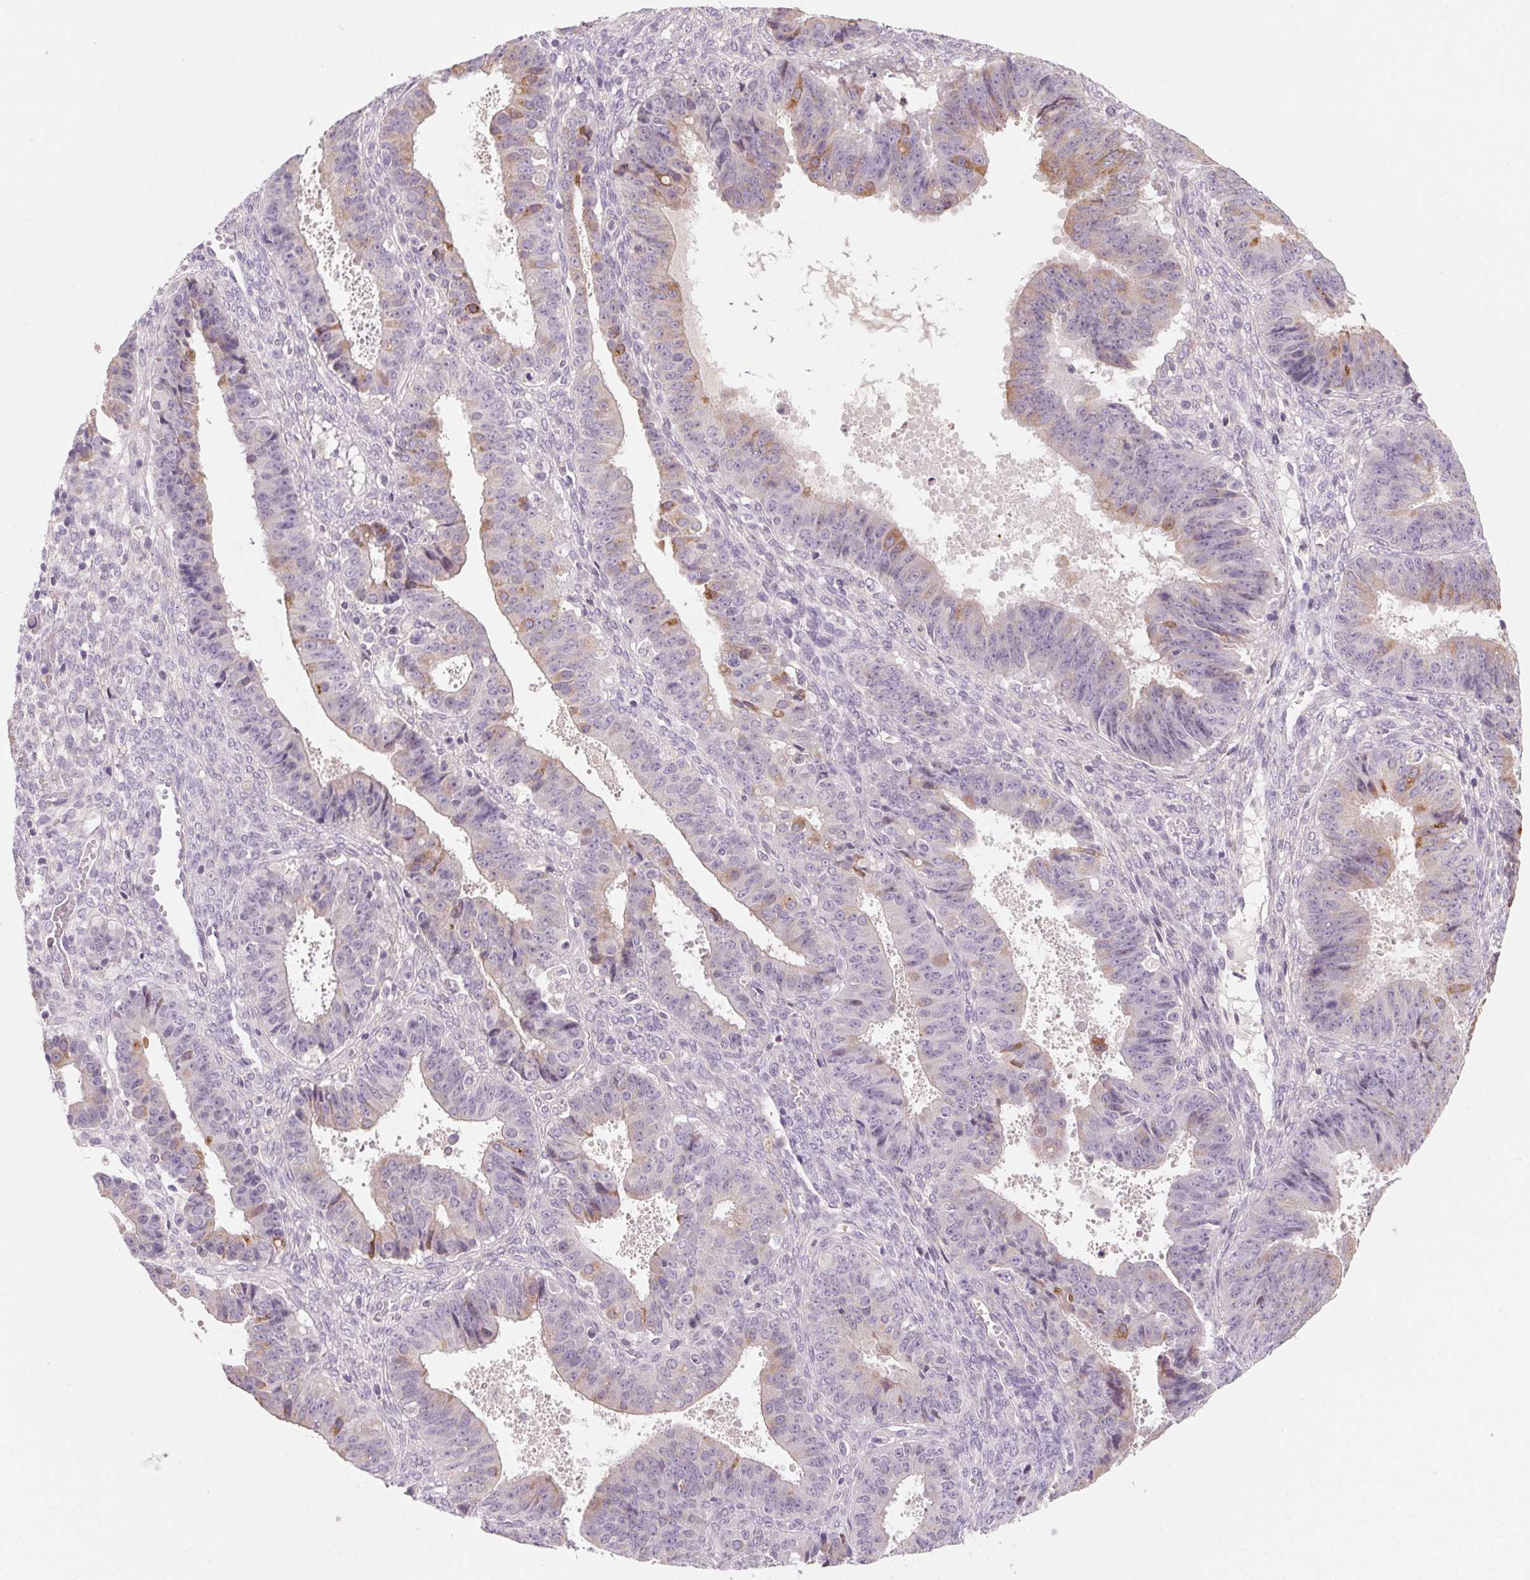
{"staining": {"intensity": "weak", "quantity": "<25%", "location": "cytoplasmic/membranous"}, "tissue": "ovarian cancer", "cell_type": "Tumor cells", "image_type": "cancer", "snomed": [{"axis": "morphology", "description": "Carcinoma, endometroid"}, {"axis": "topography", "description": "Ovary"}], "caption": "High power microscopy image of an immunohistochemistry photomicrograph of ovarian cancer, revealing no significant positivity in tumor cells. (DAB IHC with hematoxylin counter stain).", "gene": "HHLA2", "patient": {"sex": "female", "age": 42}}